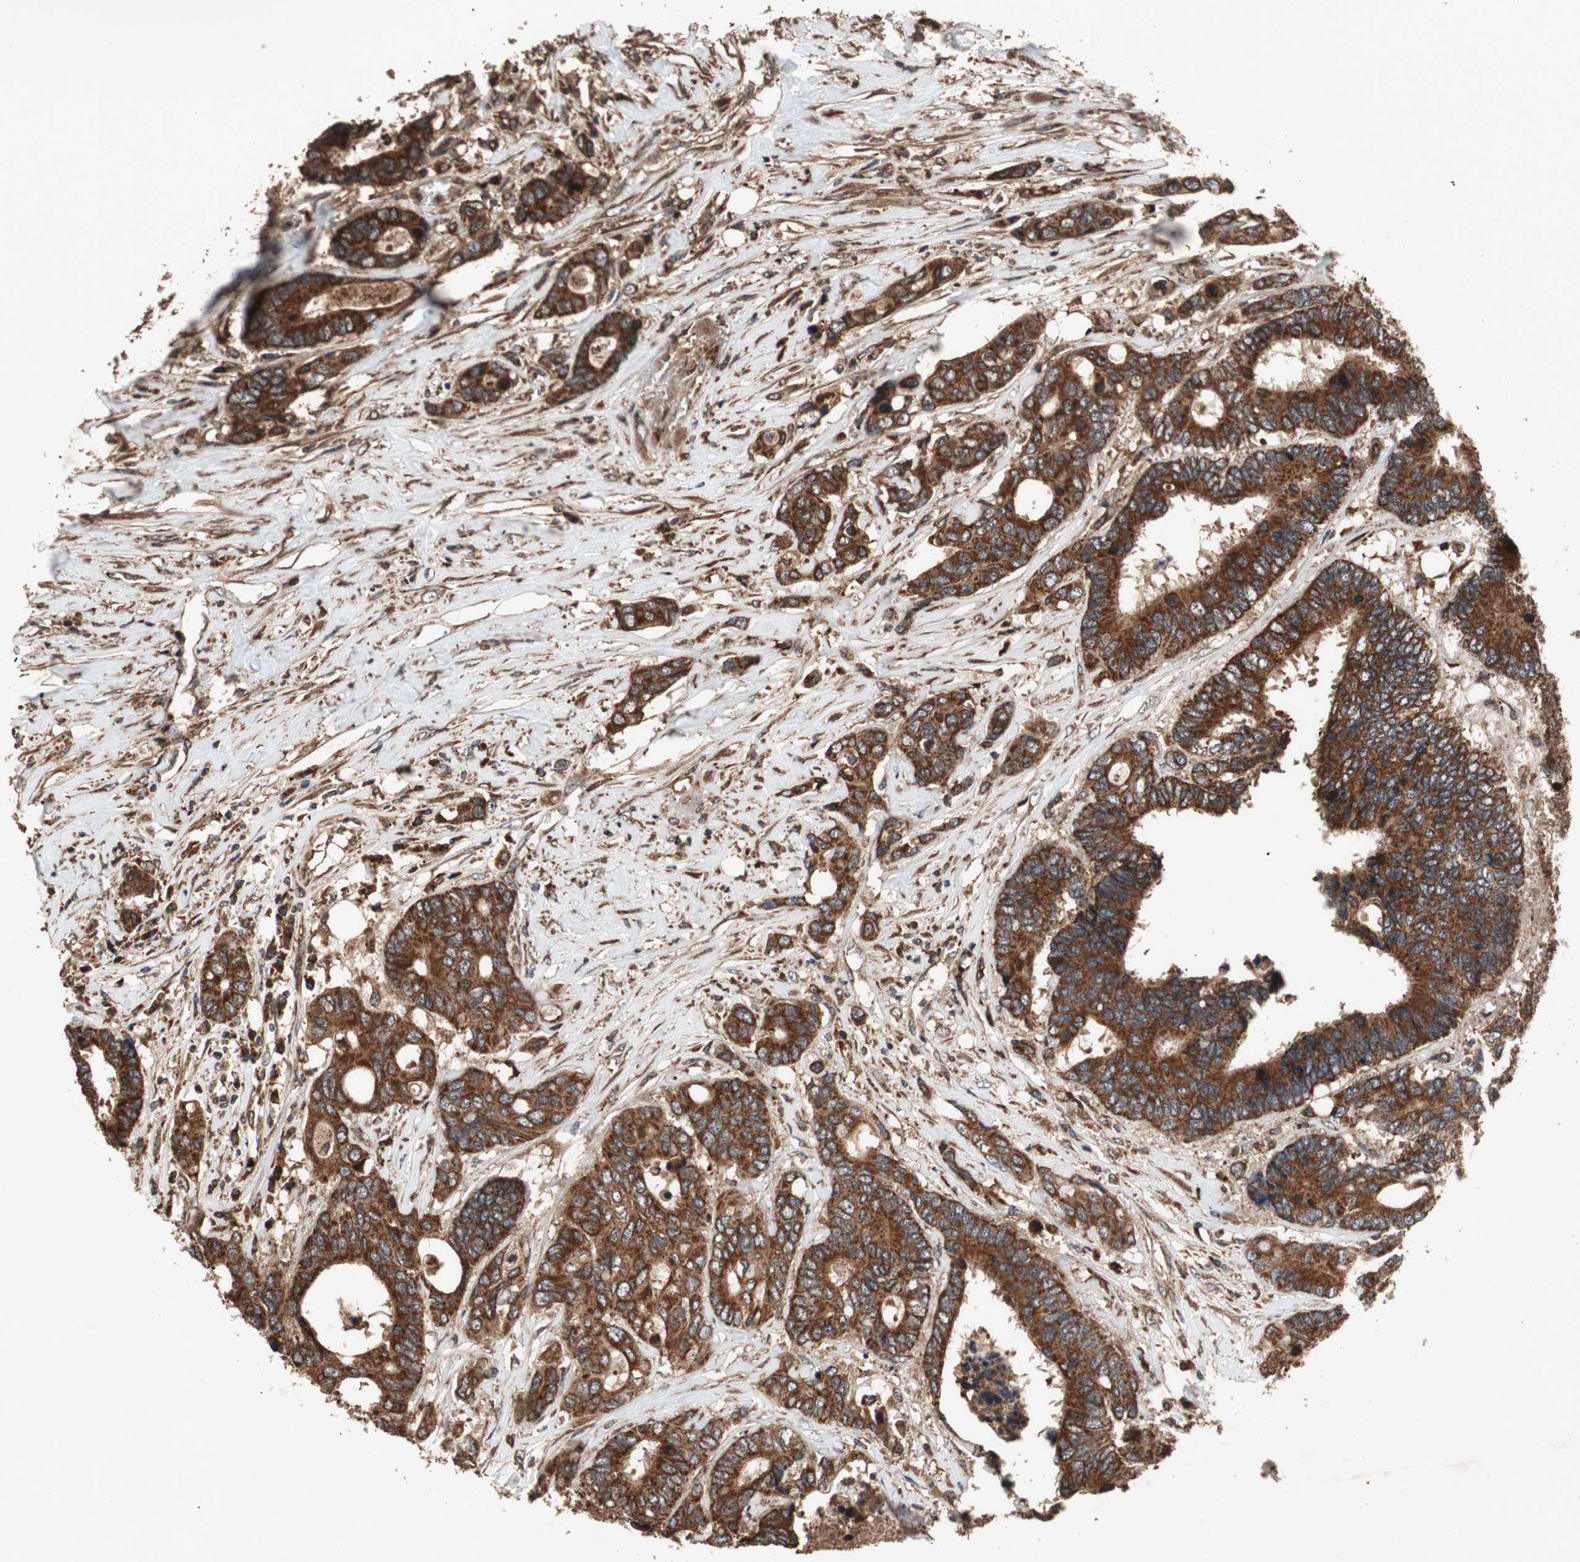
{"staining": {"intensity": "strong", "quantity": ">75%", "location": "cytoplasmic/membranous"}, "tissue": "colorectal cancer", "cell_type": "Tumor cells", "image_type": "cancer", "snomed": [{"axis": "morphology", "description": "Adenocarcinoma, NOS"}, {"axis": "topography", "description": "Rectum"}], "caption": "A high amount of strong cytoplasmic/membranous positivity is appreciated in about >75% of tumor cells in colorectal cancer (adenocarcinoma) tissue.", "gene": "RAB1A", "patient": {"sex": "male", "age": 55}}